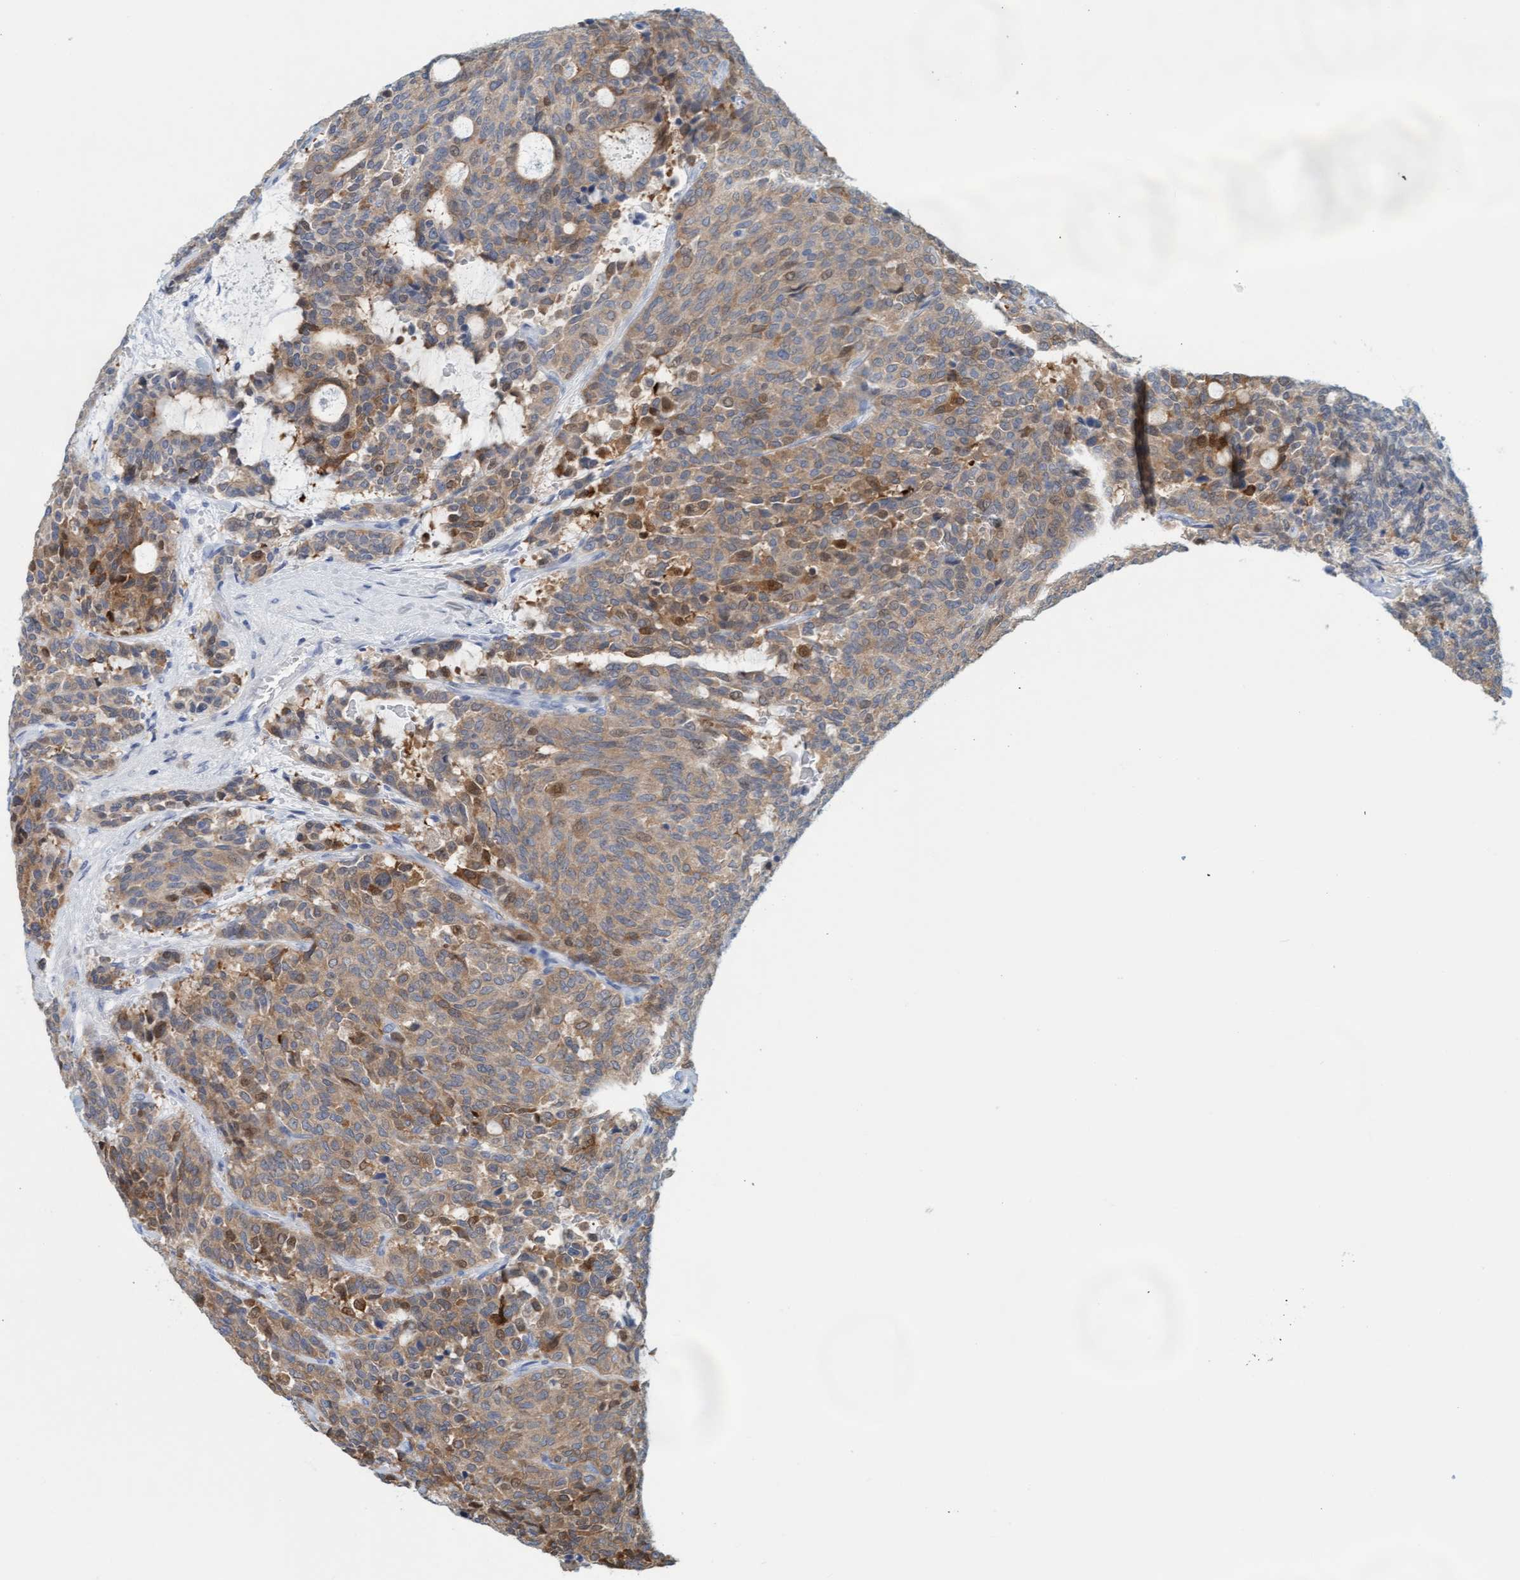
{"staining": {"intensity": "moderate", "quantity": ">75%", "location": "cytoplasmic/membranous"}, "tissue": "carcinoid", "cell_type": "Tumor cells", "image_type": "cancer", "snomed": [{"axis": "morphology", "description": "Carcinoid, malignant, NOS"}, {"axis": "topography", "description": "Pancreas"}], "caption": "Immunohistochemistry (IHC) (DAB) staining of human carcinoid demonstrates moderate cytoplasmic/membranous protein positivity in about >75% of tumor cells.", "gene": "KLHL11", "patient": {"sex": "female", "age": 54}}